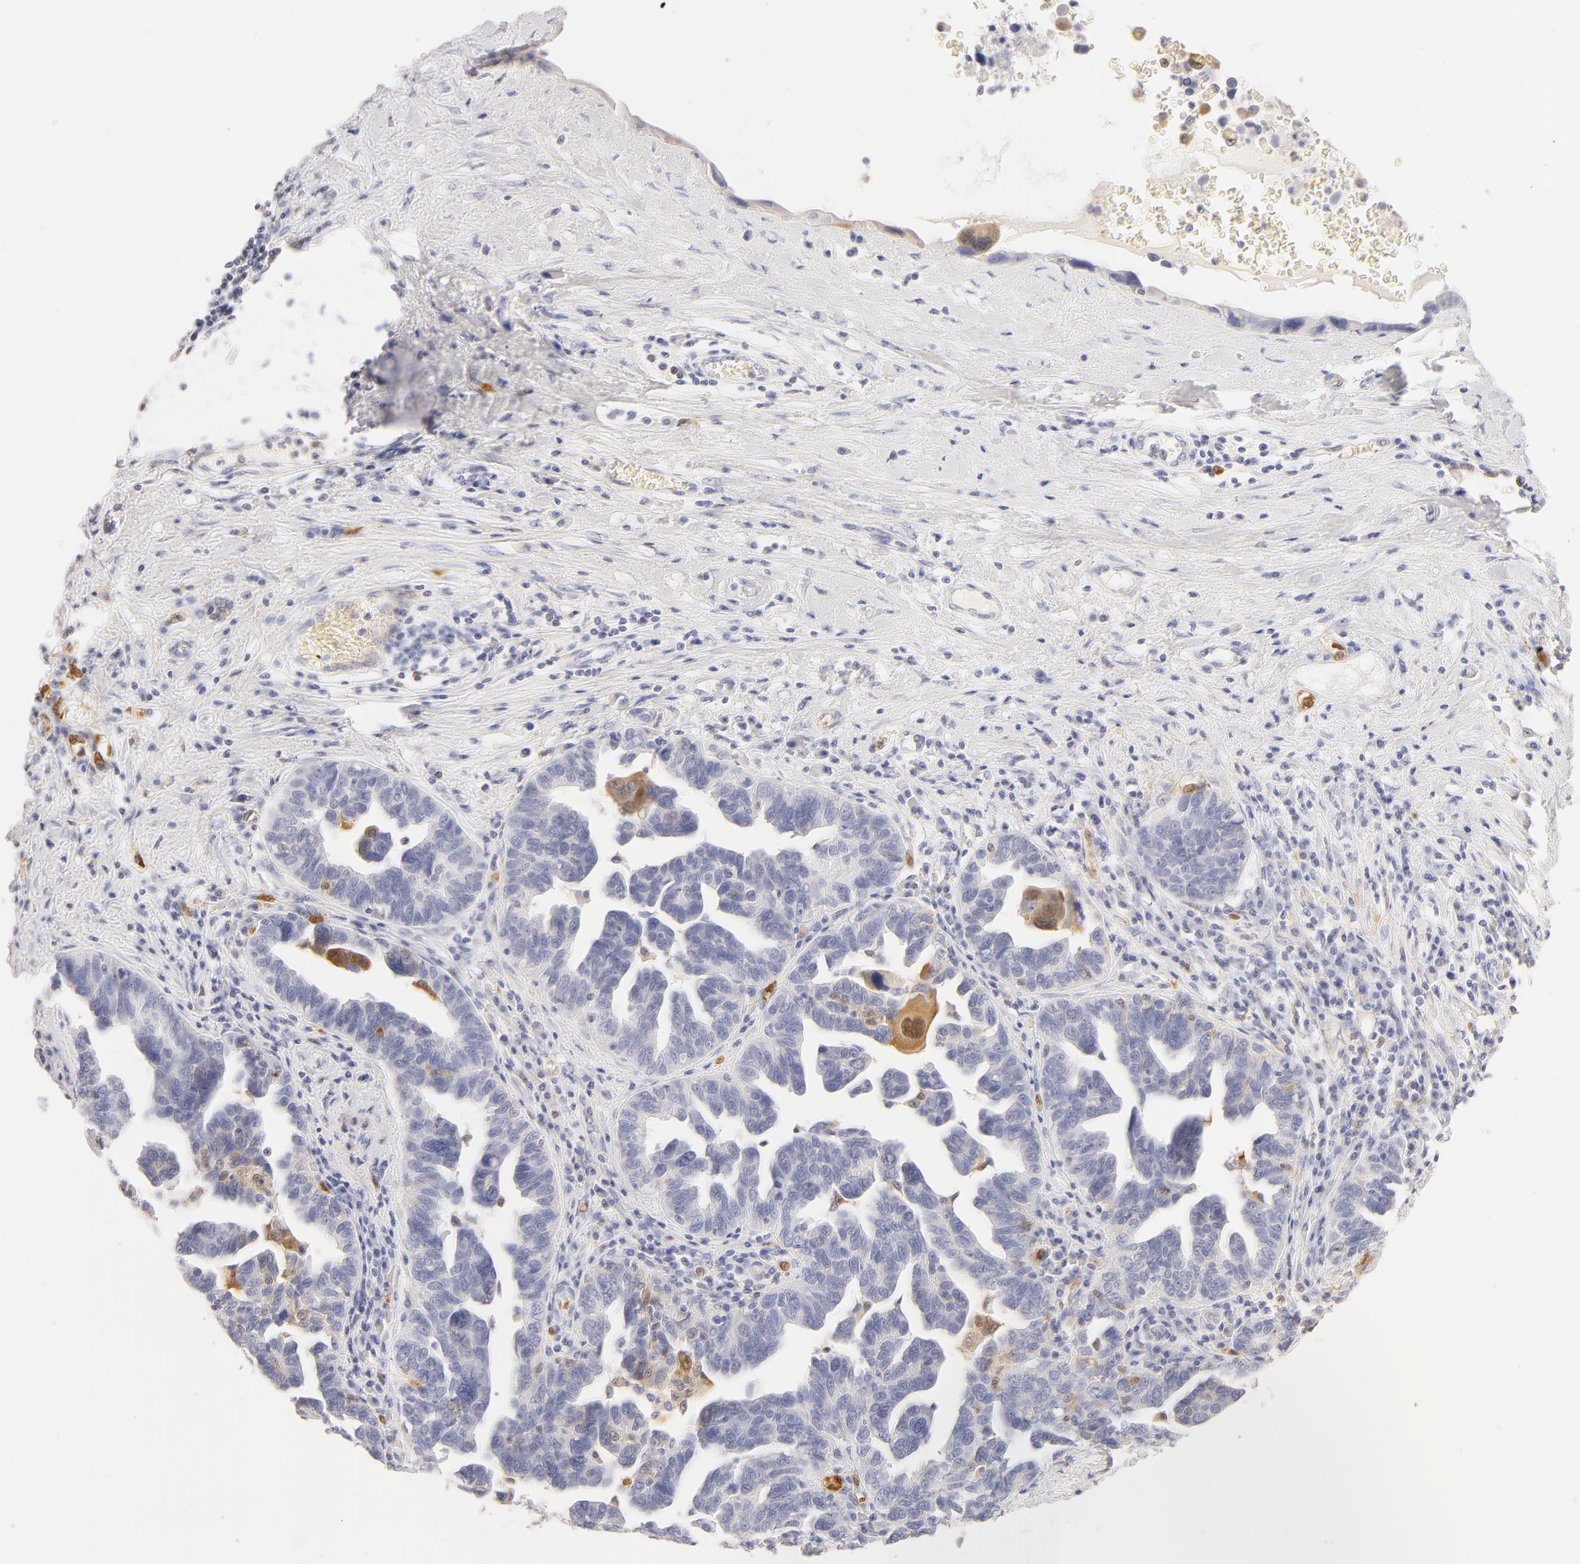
{"staining": {"intensity": "negative", "quantity": "none", "location": "none"}, "tissue": "ovarian cancer", "cell_type": "Tumor cells", "image_type": "cancer", "snomed": [{"axis": "morphology", "description": "Cystadenocarcinoma, serous, NOS"}, {"axis": "topography", "description": "Ovary"}], "caption": "Photomicrograph shows no protein staining in tumor cells of ovarian cancer (serous cystadenocarcinoma) tissue. (DAB (3,3'-diaminobenzidine) immunohistochemistry visualized using brightfield microscopy, high magnification).", "gene": "CA2", "patient": {"sex": "female", "age": 64}}